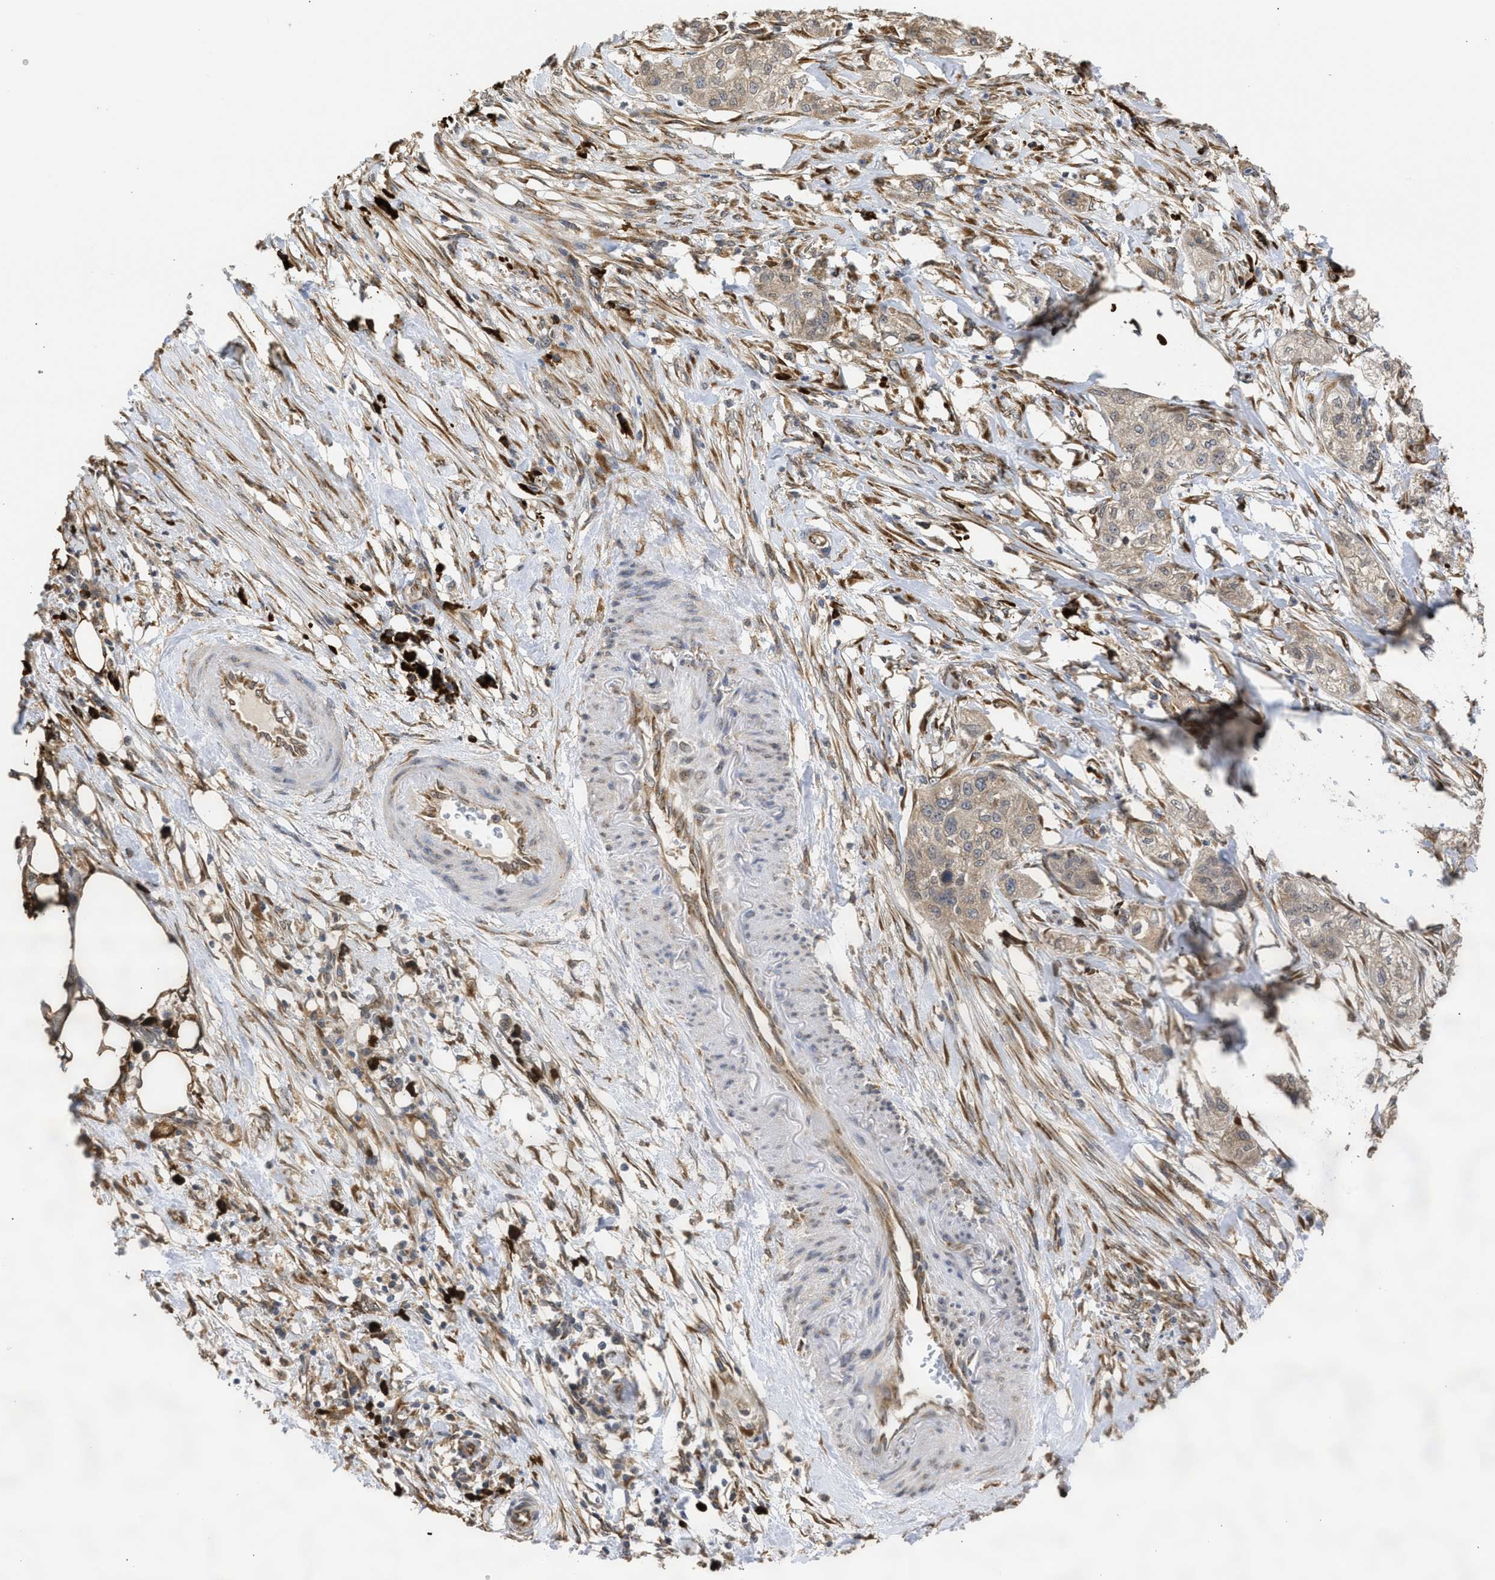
{"staining": {"intensity": "moderate", "quantity": ">75%", "location": "cytoplasmic/membranous"}, "tissue": "pancreatic cancer", "cell_type": "Tumor cells", "image_type": "cancer", "snomed": [{"axis": "morphology", "description": "Adenocarcinoma, NOS"}, {"axis": "topography", "description": "Pancreas"}], "caption": "This histopathology image demonstrates pancreatic adenocarcinoma stained with immunohistochemistry (IHC) to label a protein in brown. The cytoplasmic/membranous of tumor cells show moderate positivity for the protein. Nuclei are counter-stained blue.", "gene": "DNAJC1", "patient": {"sex": "female", "age": 78}}